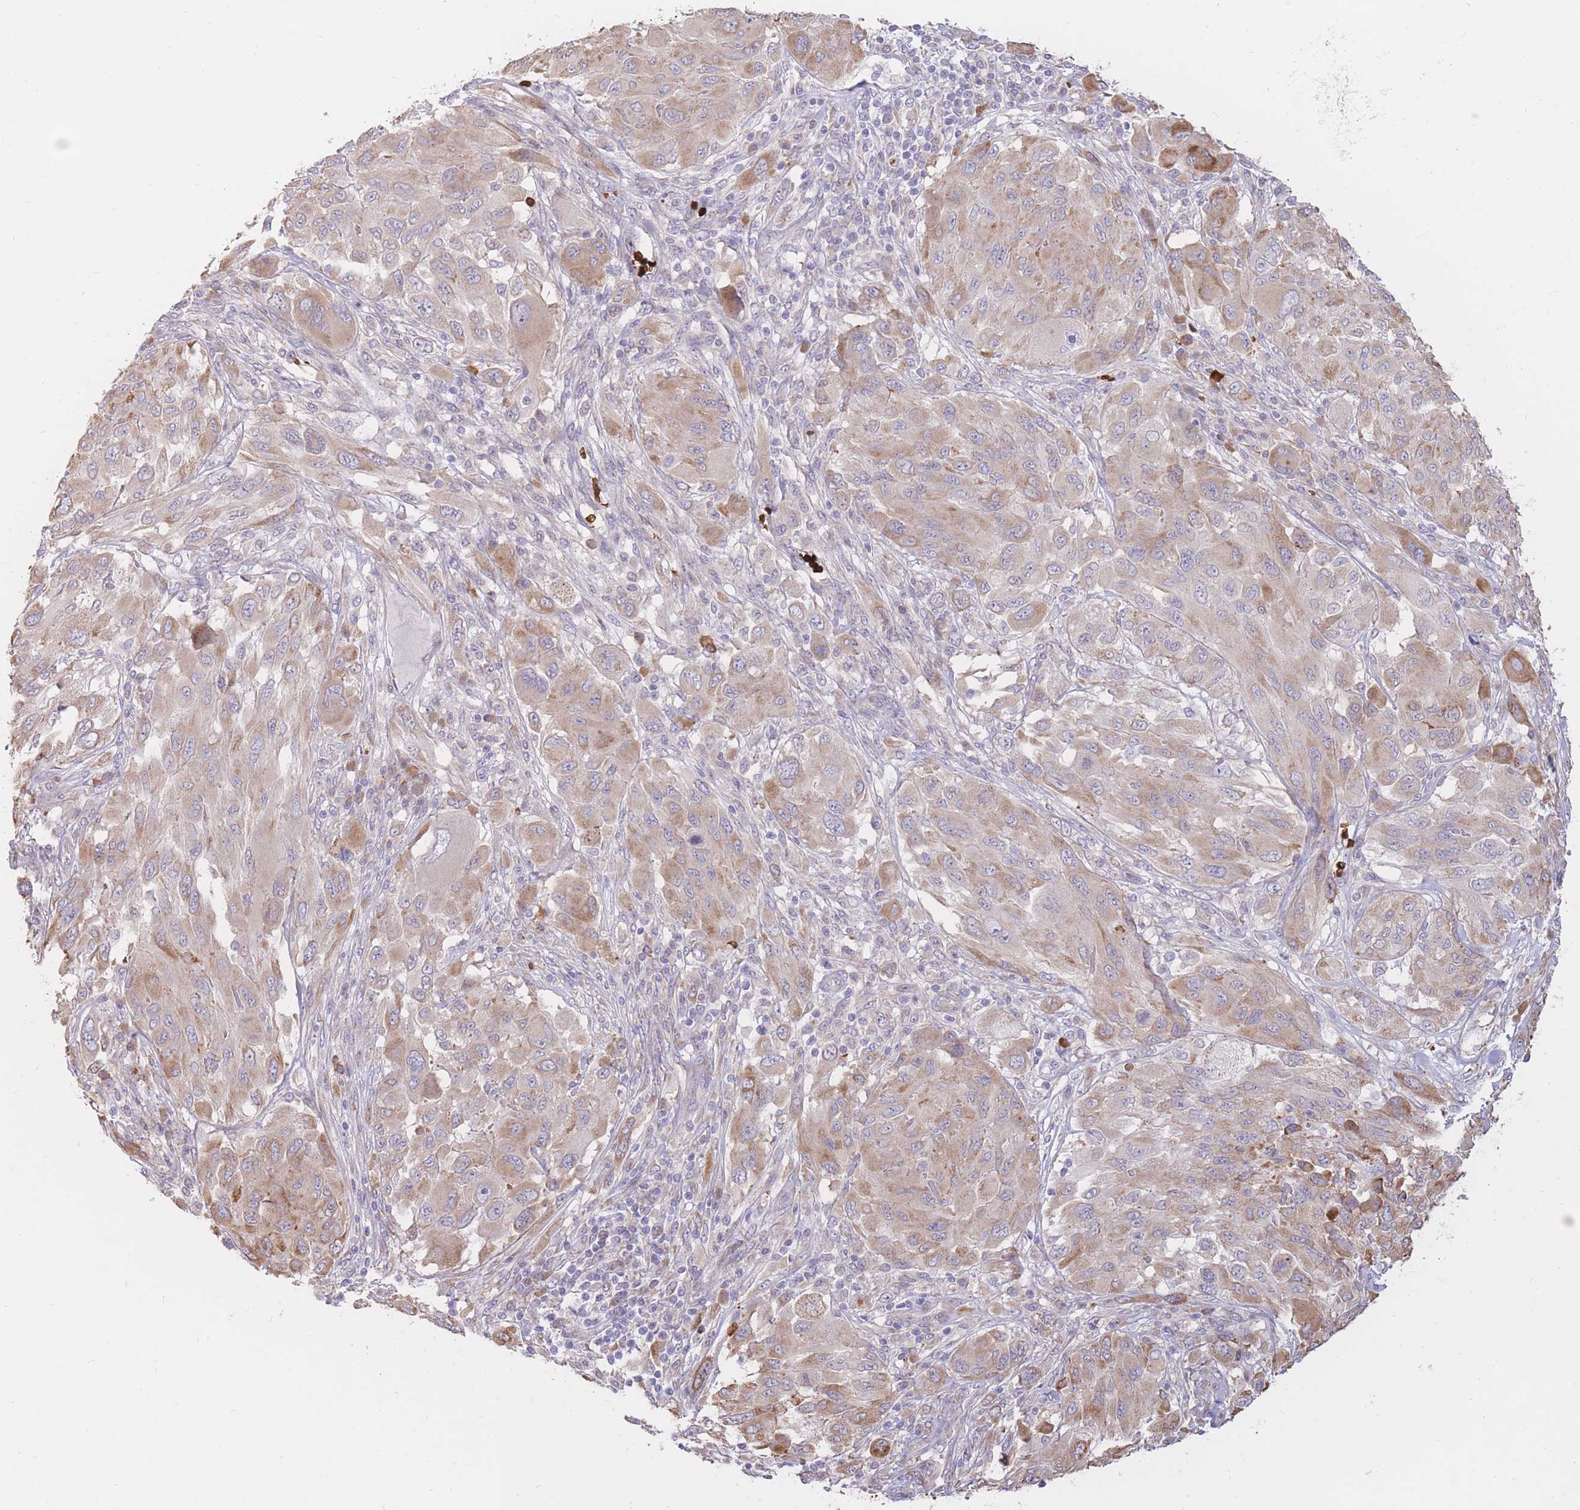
{"staining": {"intensity": "weak", "quantity": "25%-75%", "location": "cytoplasmic/membranous"}, "tissue": "melanoma", "cell_type": "Tumor cells", "image_type": "cancer", "snomed": [{"axis": "morphology", "description": "Malignant melanoma, NOS"}, {"axis": "topography", "description": "Skin"}], "caption": "IHC histopathology image of human melanoma stained for a protein (brown), which demonstrates low levels of weak cytoplasmic/membranous expression in approximately 25%-75% of tumor cells.", "gene": "ATP10D", "patient": {"sex": "female", "age": 91}}